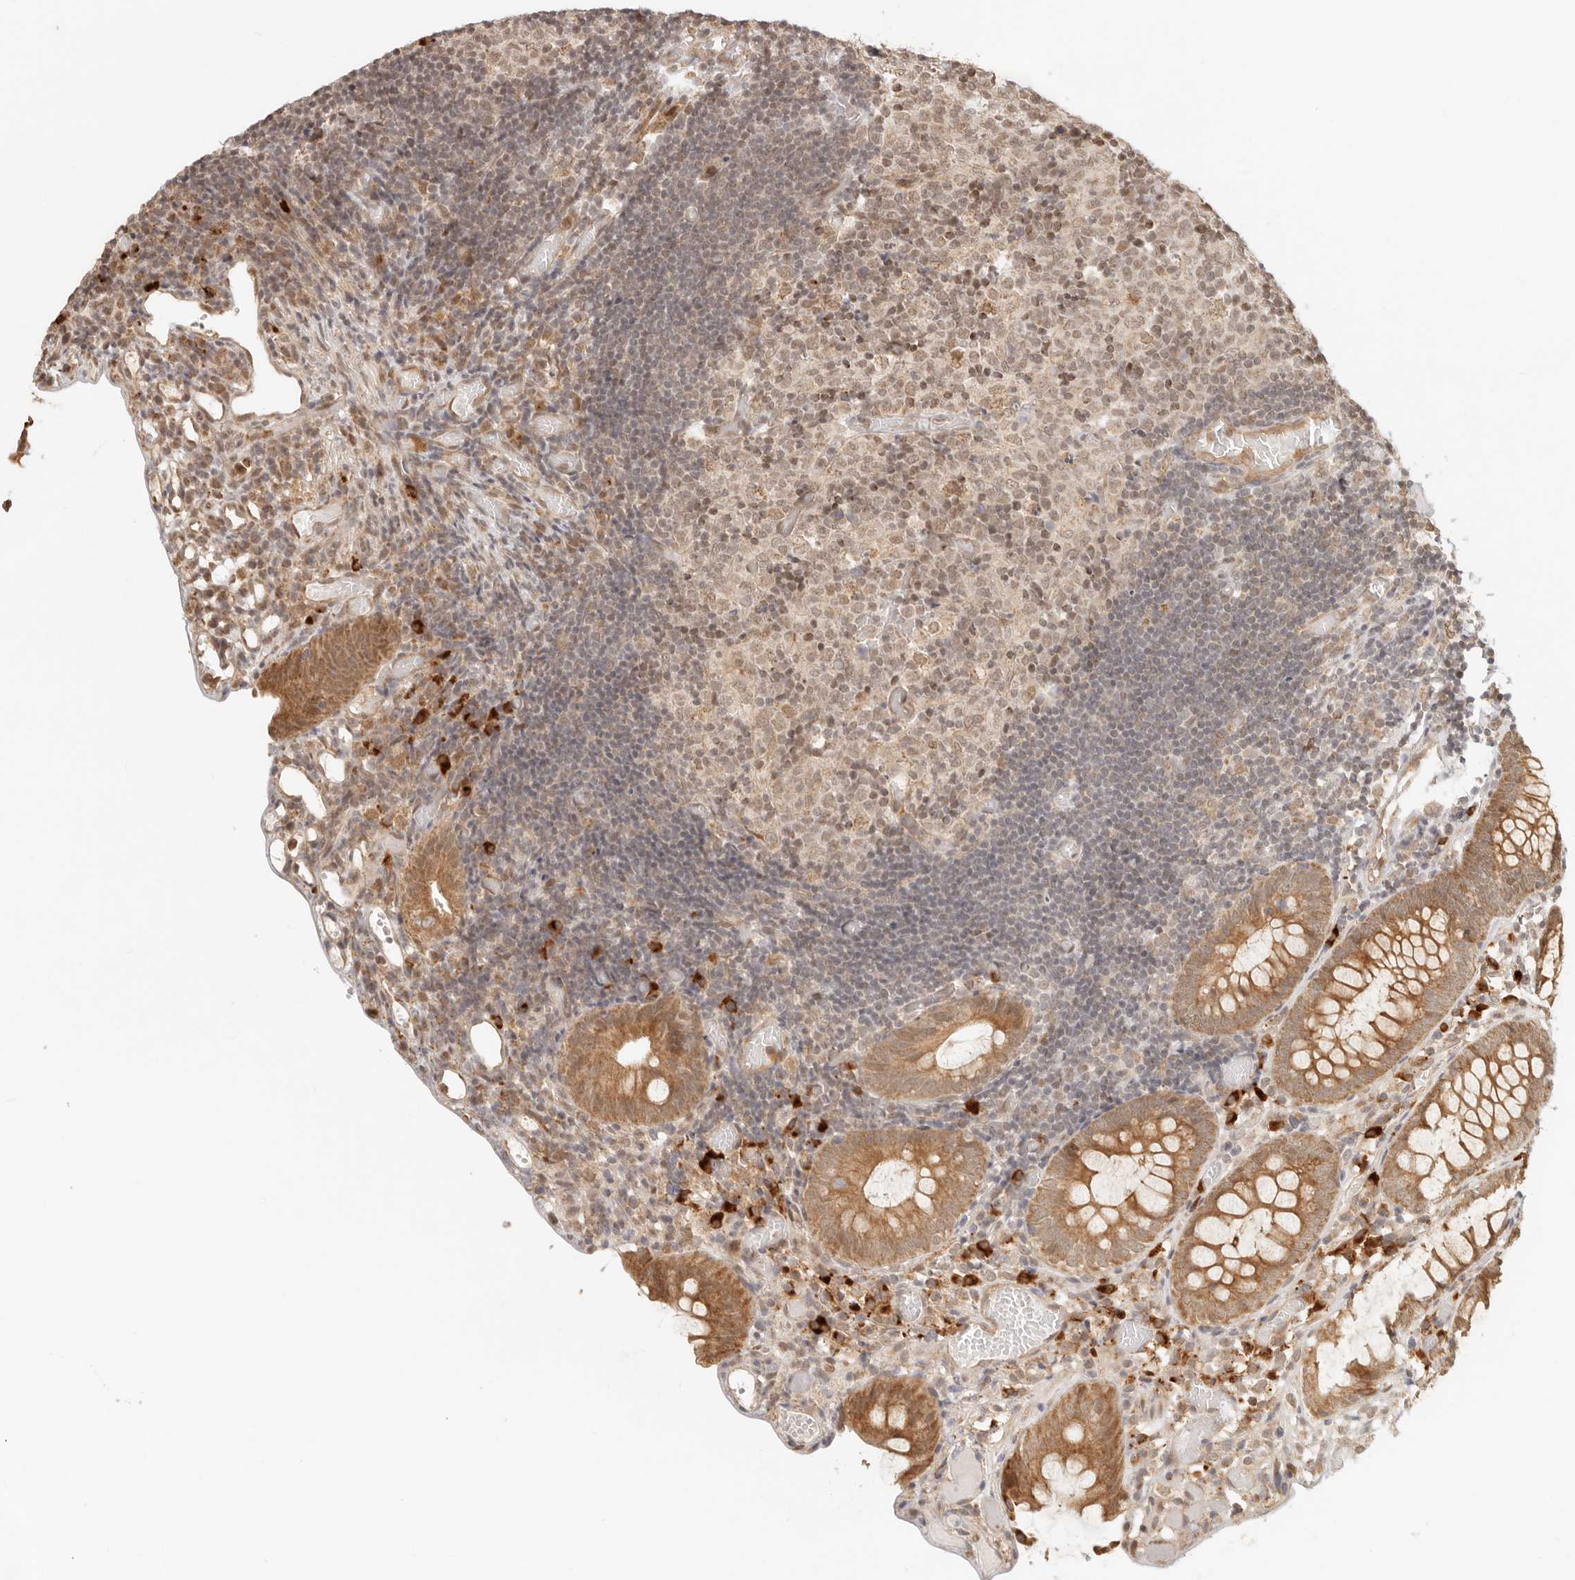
{"staining": {"intensity": "moderate", "quantity": ">75%", "location": "cytoplasmic/membranous"}, "tissue": "colon", "cell_type": "Endothelial cells", "image_type": "normal", "snomed": [{"axis": "morphology", "description": "Normal tissue, NOS"}, {"axis": "topography", "description": "Colon"}], "caption": "Immunohistochemical staining of benign human colon reveals >75% levels of moderate cytoplasmic/membranous protein expression in approximately >75% of endothelial cells. (DAB = brown stain, brightfield microscopy at high magnification).", "gene": "BAALC", "patient": {"sex": "male", "age": 14}}